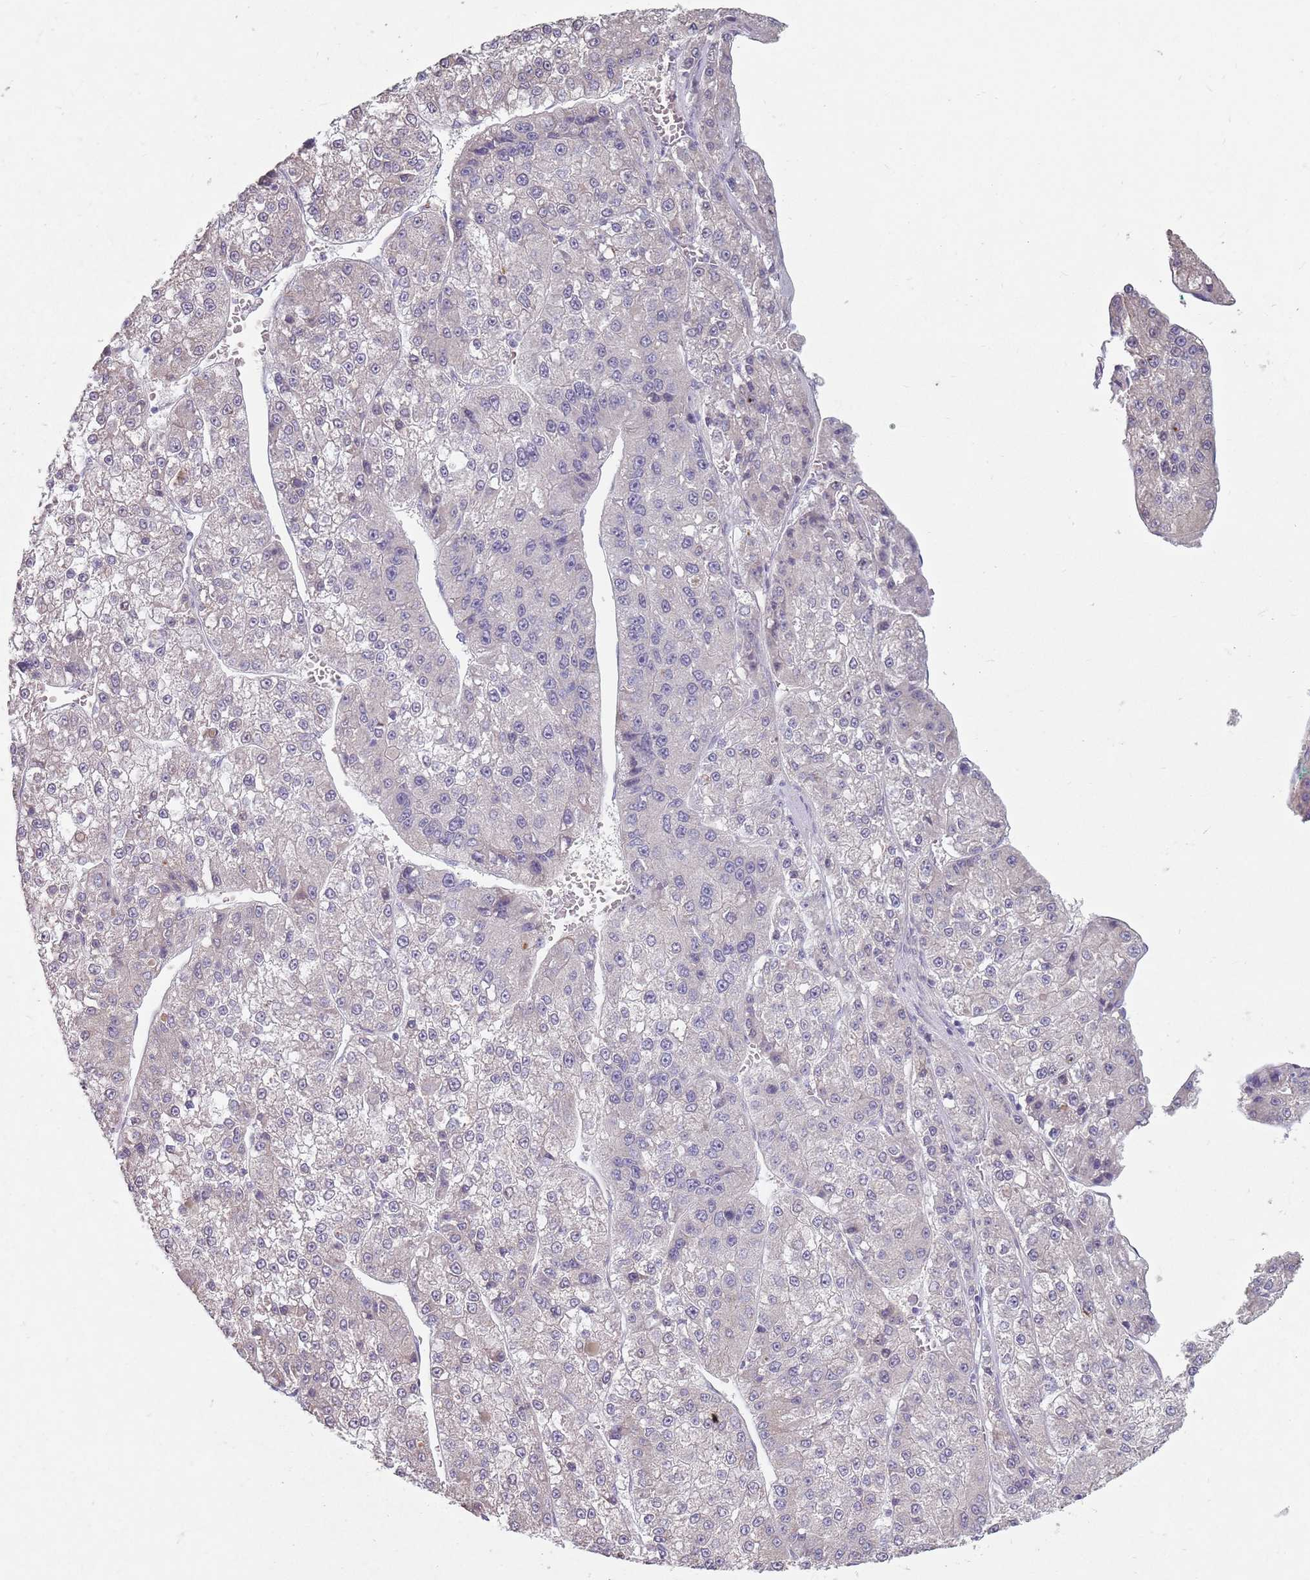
{"staining": {"intensity": "negative", "quantity": "none", "location": "none"}, "tissue": "liver cancer", "cell_type": "Tumor cells", "image_type": "cancer", "snomed": [{"axis": "morphology", "description": "Carcinoma, Hepatocellular, NOS"}, {"axis": "topography", "description": "Liver"}], "caption": "Liver cancer was stained to show a protein in brown. There is no significant staining in tumor cells.", "gene": "DXO", "patient": {"sex": "female", "age": 73}}